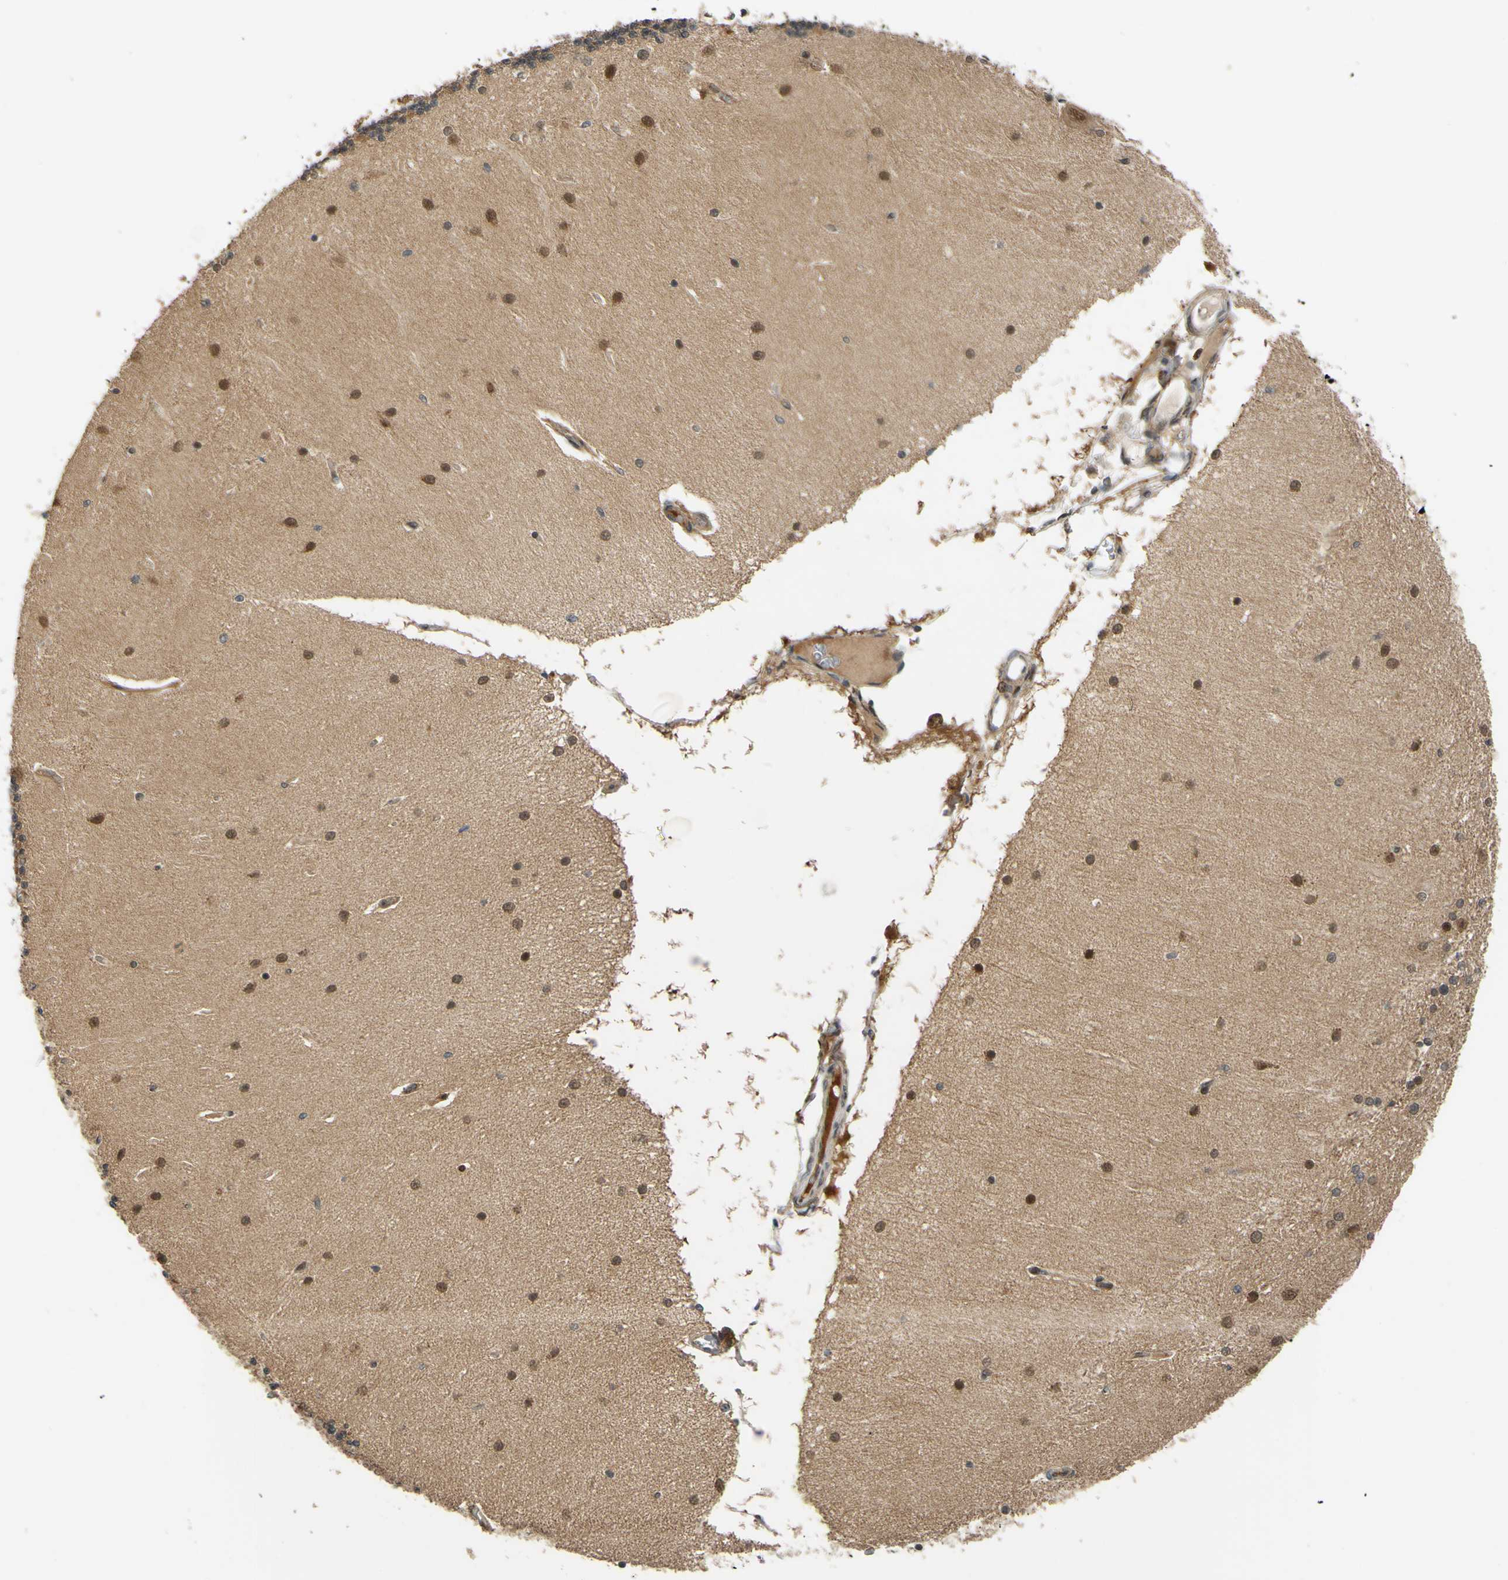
{"staining": {"intensity": "moderate", "quantity": ">75%", "location": "cytoplasmic/membranous"}, "tissue": "cerebellum", "cell_type": "Cells in granular layer", "image_type": "normal", "snomed": [{"axis": "morphology", "description": "Normal tissue, NOS"}, {"axis": "topography", "description": "Cerebellum"}], "caption": "Protein expression analysis of unremarkable cerebellum reveals moderate cytoplasmic/membranous positivity in approximately >75% of cells in granular layer. Nuclei are stained in blue.", "gene": "ABCC8", "patient": {"sex": "female", "age": 54}}